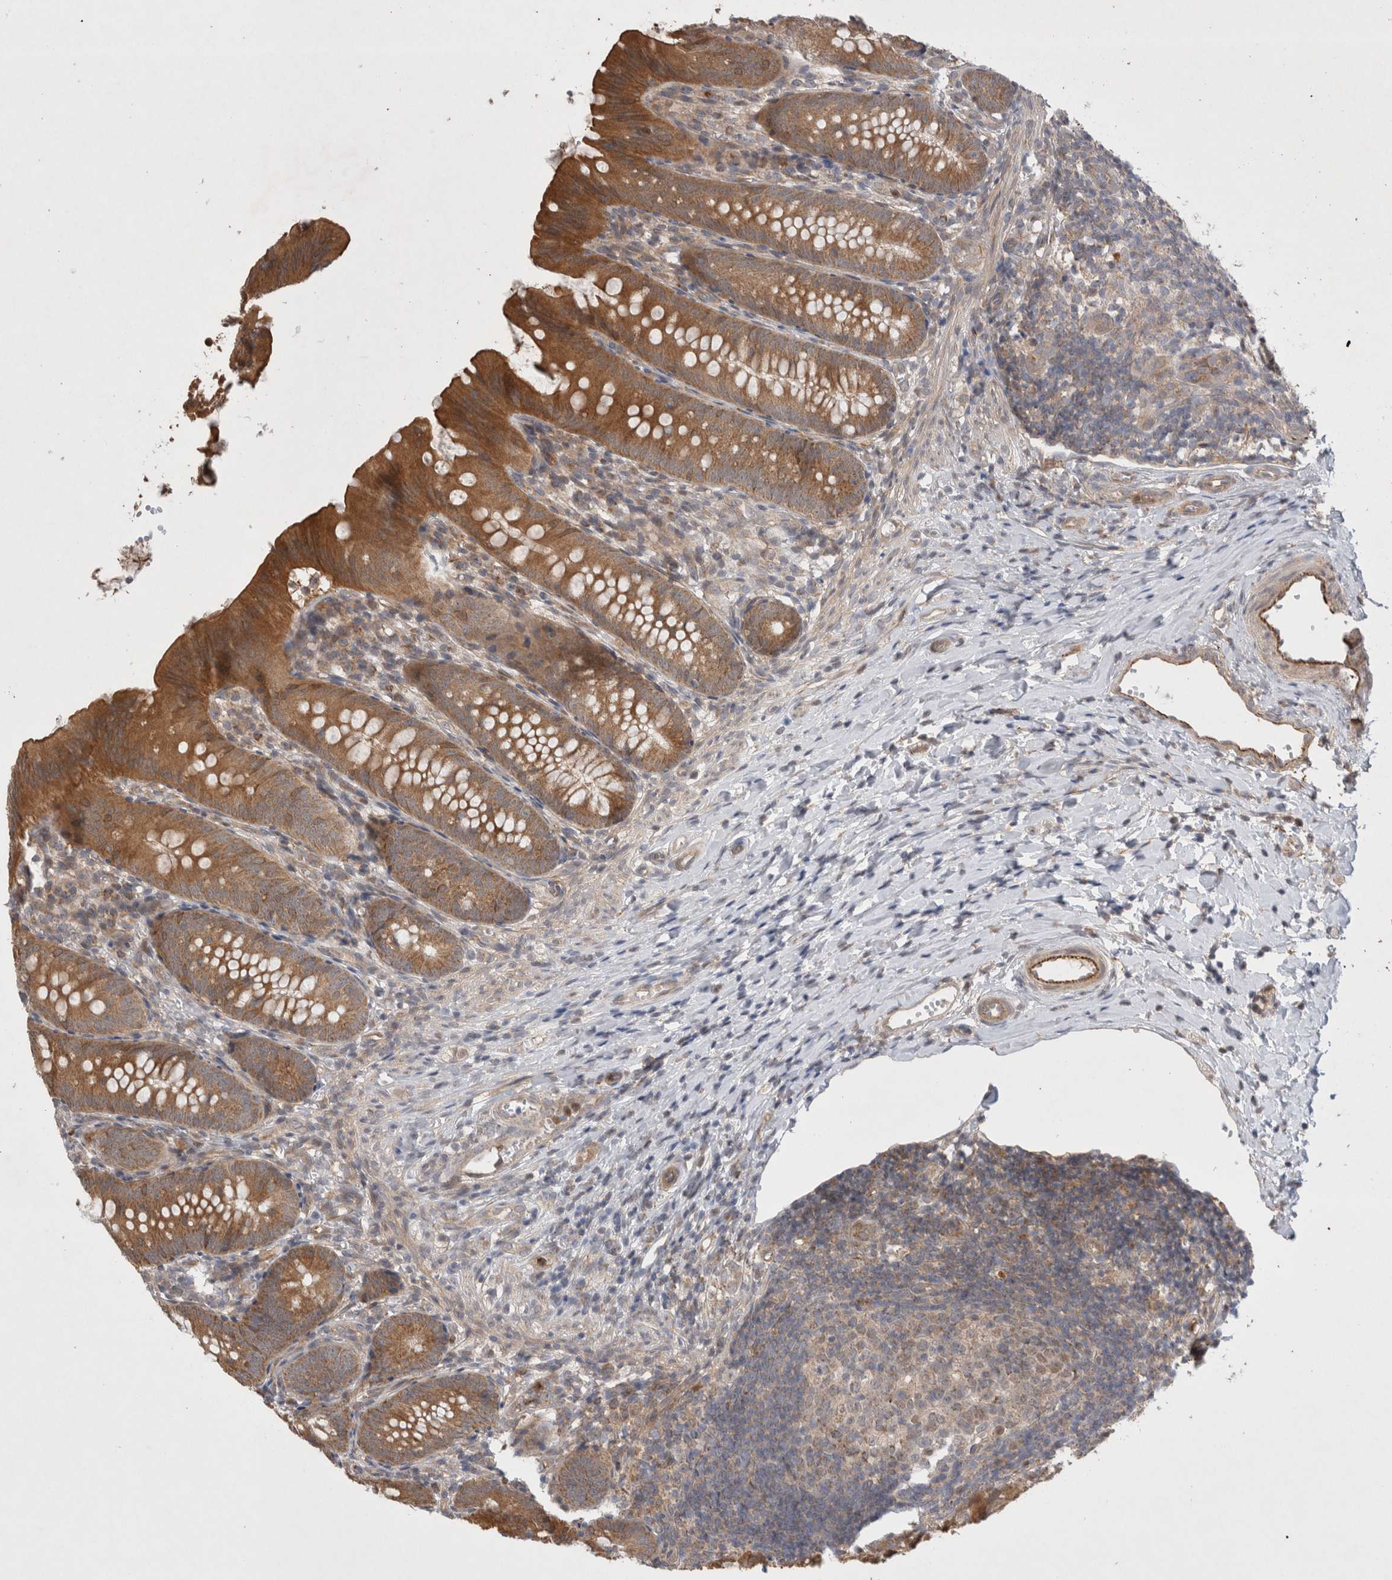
{"staining": {"intensity": "strong", "quantity": ">75%", "location": "cytoplasmic/membranous"}, "tissue": "appendix", "cell_type": "Glandular cells", "image_type": "normal", "snomed": [{"axis": "morphology", "description": "Normal tissue, NOS"}, {"axis": "topography", "description": "Appendix"}], "caption": "Protein staining displays strong cytoplasmic/membranous staining in about >75% of glandular cells in normal appendix. (brown staining indicates protein expression, while blue staining denotes nuclei).", "gene": "GSDMB", "patient": {"sex": "male", "age": 1}}